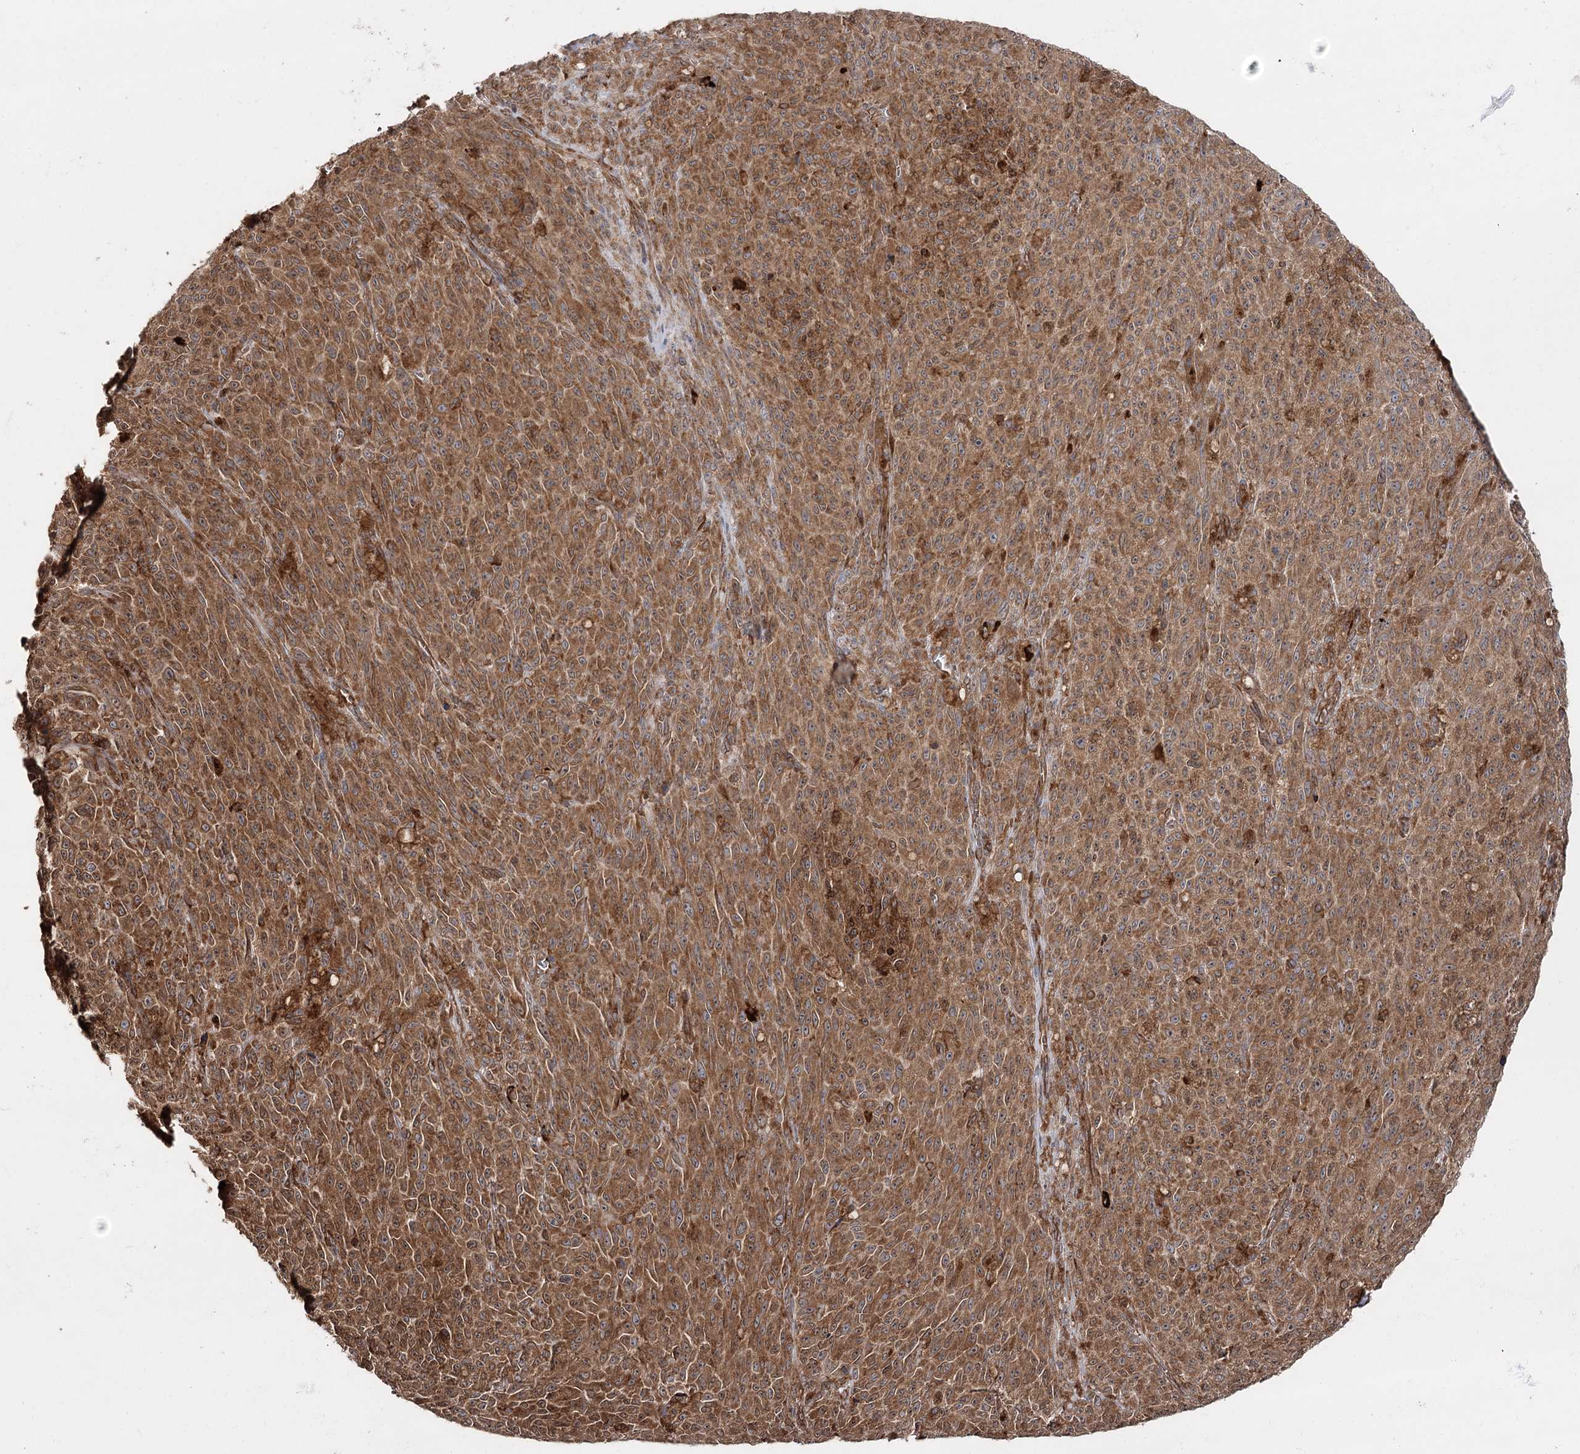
{"staining": {"intensity": "moderate", "quantity": ">75%", "location": "cytoplasmic/membranous"}, "tissue": "melanoma", "cell_type": "Tumor cells", "image_type": "cancer", "snomed": [{"axis": "morphology", "description": "Malignant melanoma, NOS"}, {"axis": "topography", "description": "Skin"}], "caption": "IHC photomicrograph of melanoma stained for a protein (brown), which exhibits medium levels of moderate cytoplasmic/membranous expression in about >75% of tumor cells.", "gene": "DNAJB14", "patient": {"sex": "female", "age": 82}}